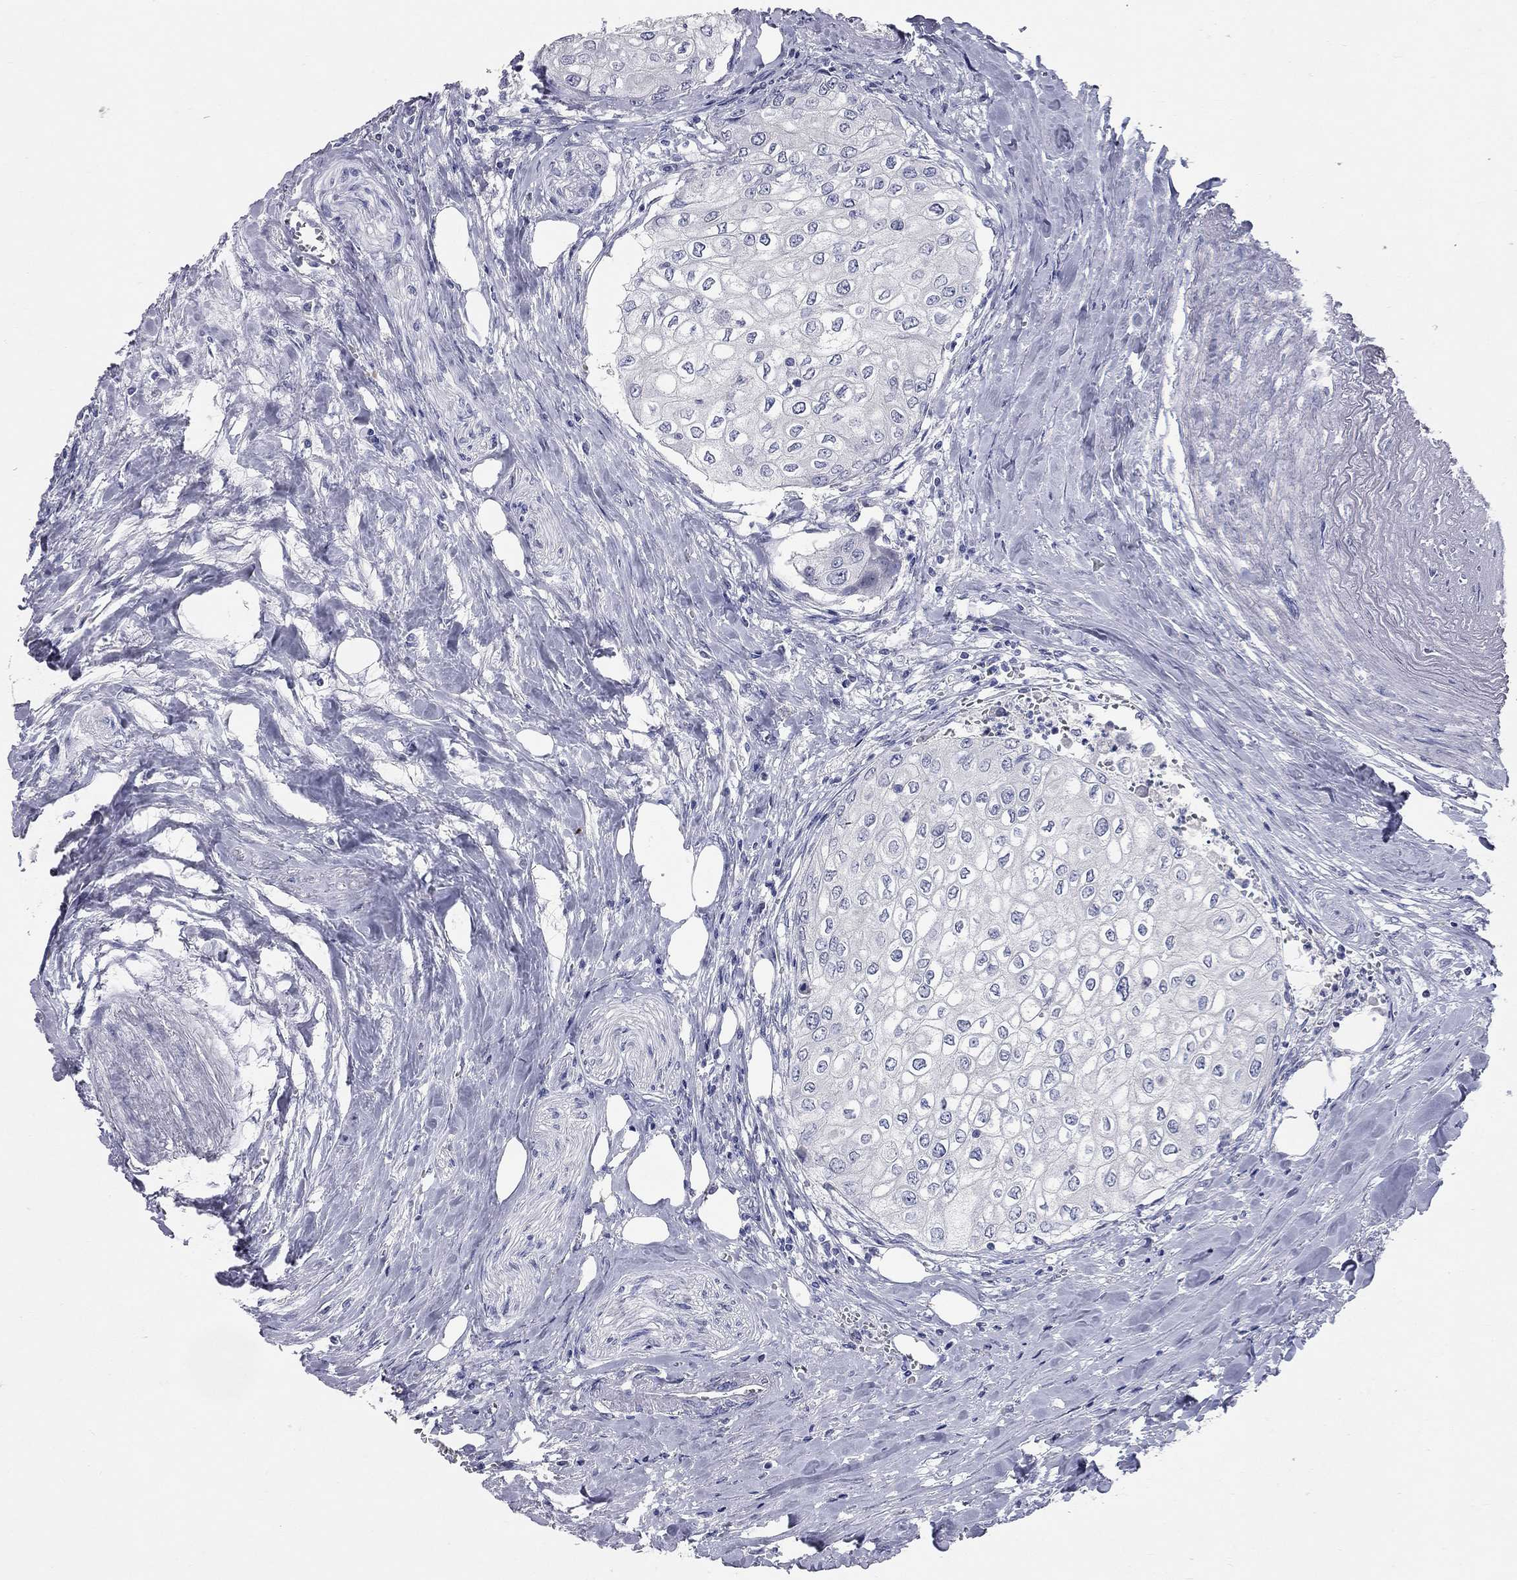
{"staining": {"intensity": "negative", "quantity": "none", "location": "none"}, "tissue": "urothelial cancer", "cell_type": "Tumor cells", "image_type": "cancer", "snomed": [{"axis": "morphology", "description": "Urothelial carcinoma, High grade"}, {"axis": "topography", "description": "Urinary bladder"}], "caption": "Urothelial cancer stained for a protein using immunohistochemistry exhibits no expression tumor cells.", "gene": "SYT12", "patient": {"sex": "male", "age": 62}}